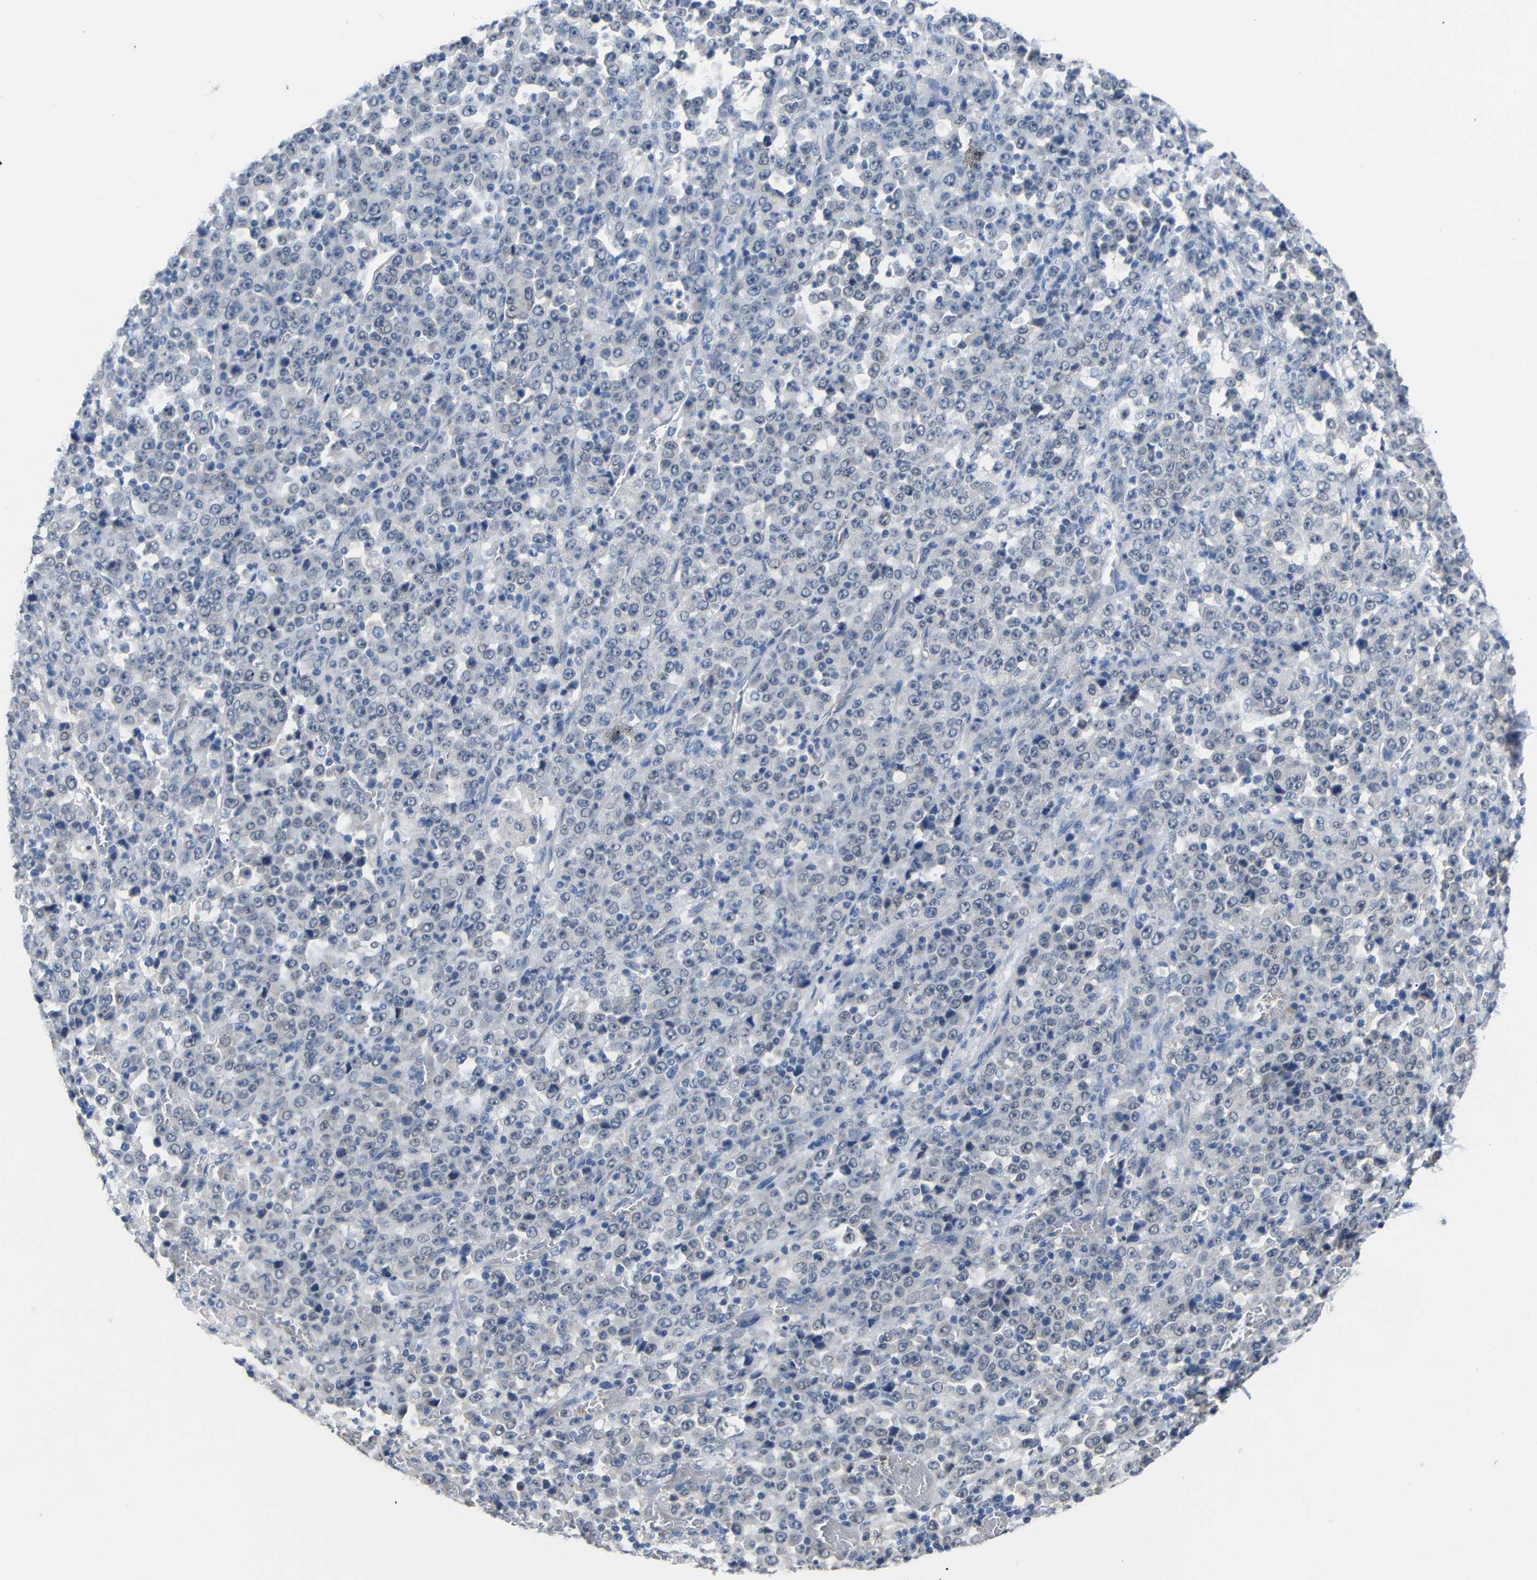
{"staining": {"intensity": "negative", "quantity": "none", "location": "none"}, "tissue": "stomach cancer", "cell_type": "Tumor cells", "image_type": "cancer", "snomed": [{"axis": "morphology", "description": "Normal tissue, NOS"}, {"axis": "morphology", "description": "Adenocarcinoma, NOS"}, {"axis": "topography", "description": "Stomach, upper"}, {"axis": "topography", "description": "Stomach"}], "caption": "DAB (3,3'-diaminobenzidine) immunohistochemical staining of adenocarcinoma (stomach) exhibits no significant positivity in tumor cells.", "gene": "HNF1A", "patient": {"sex": "male", "age": 59}}